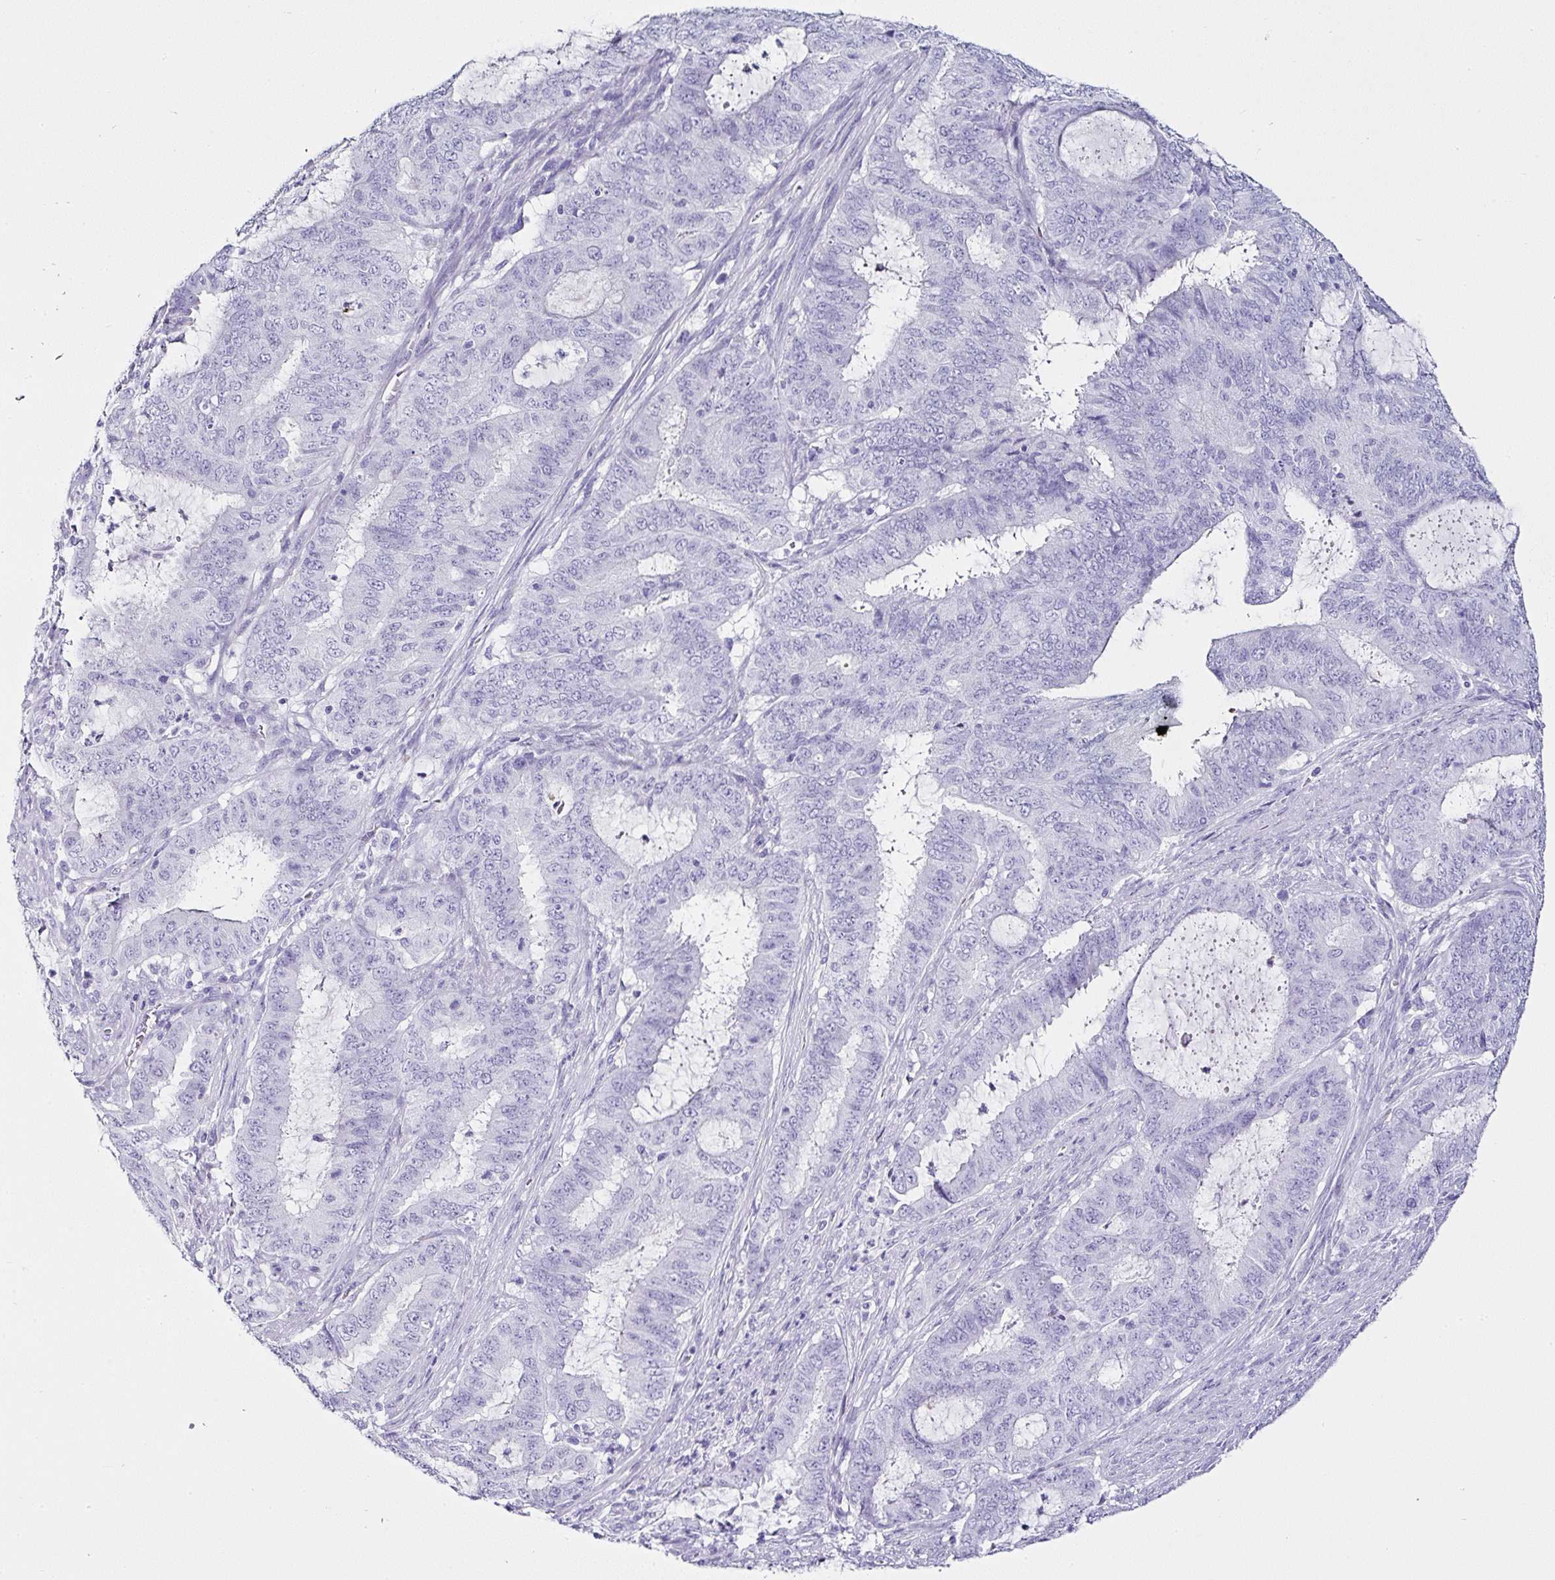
{"staining": {"intensity": "negative", "quantity": "none", "location": "none"}, "tissue": "endometrial cancer", "cell_type": "Tumor cells", "image_type": "cancer", "snomed": [{"axis": "morphology", "description": "Adenocarcinoma, NOS"}, {"axis": "topography", "description": "Endometrium"}], "caption": "The IHC photomicrograph has no significant expression in tumor cells of endometrial cancer tissue. Brightfield microscopy of immunohistochemistry (IHC) stained with DAB (brown) and hematoxylin (blue), captured at high magnification.", "gene": "SERPINB3", "patient": {"sex": "female", "age": 51}}